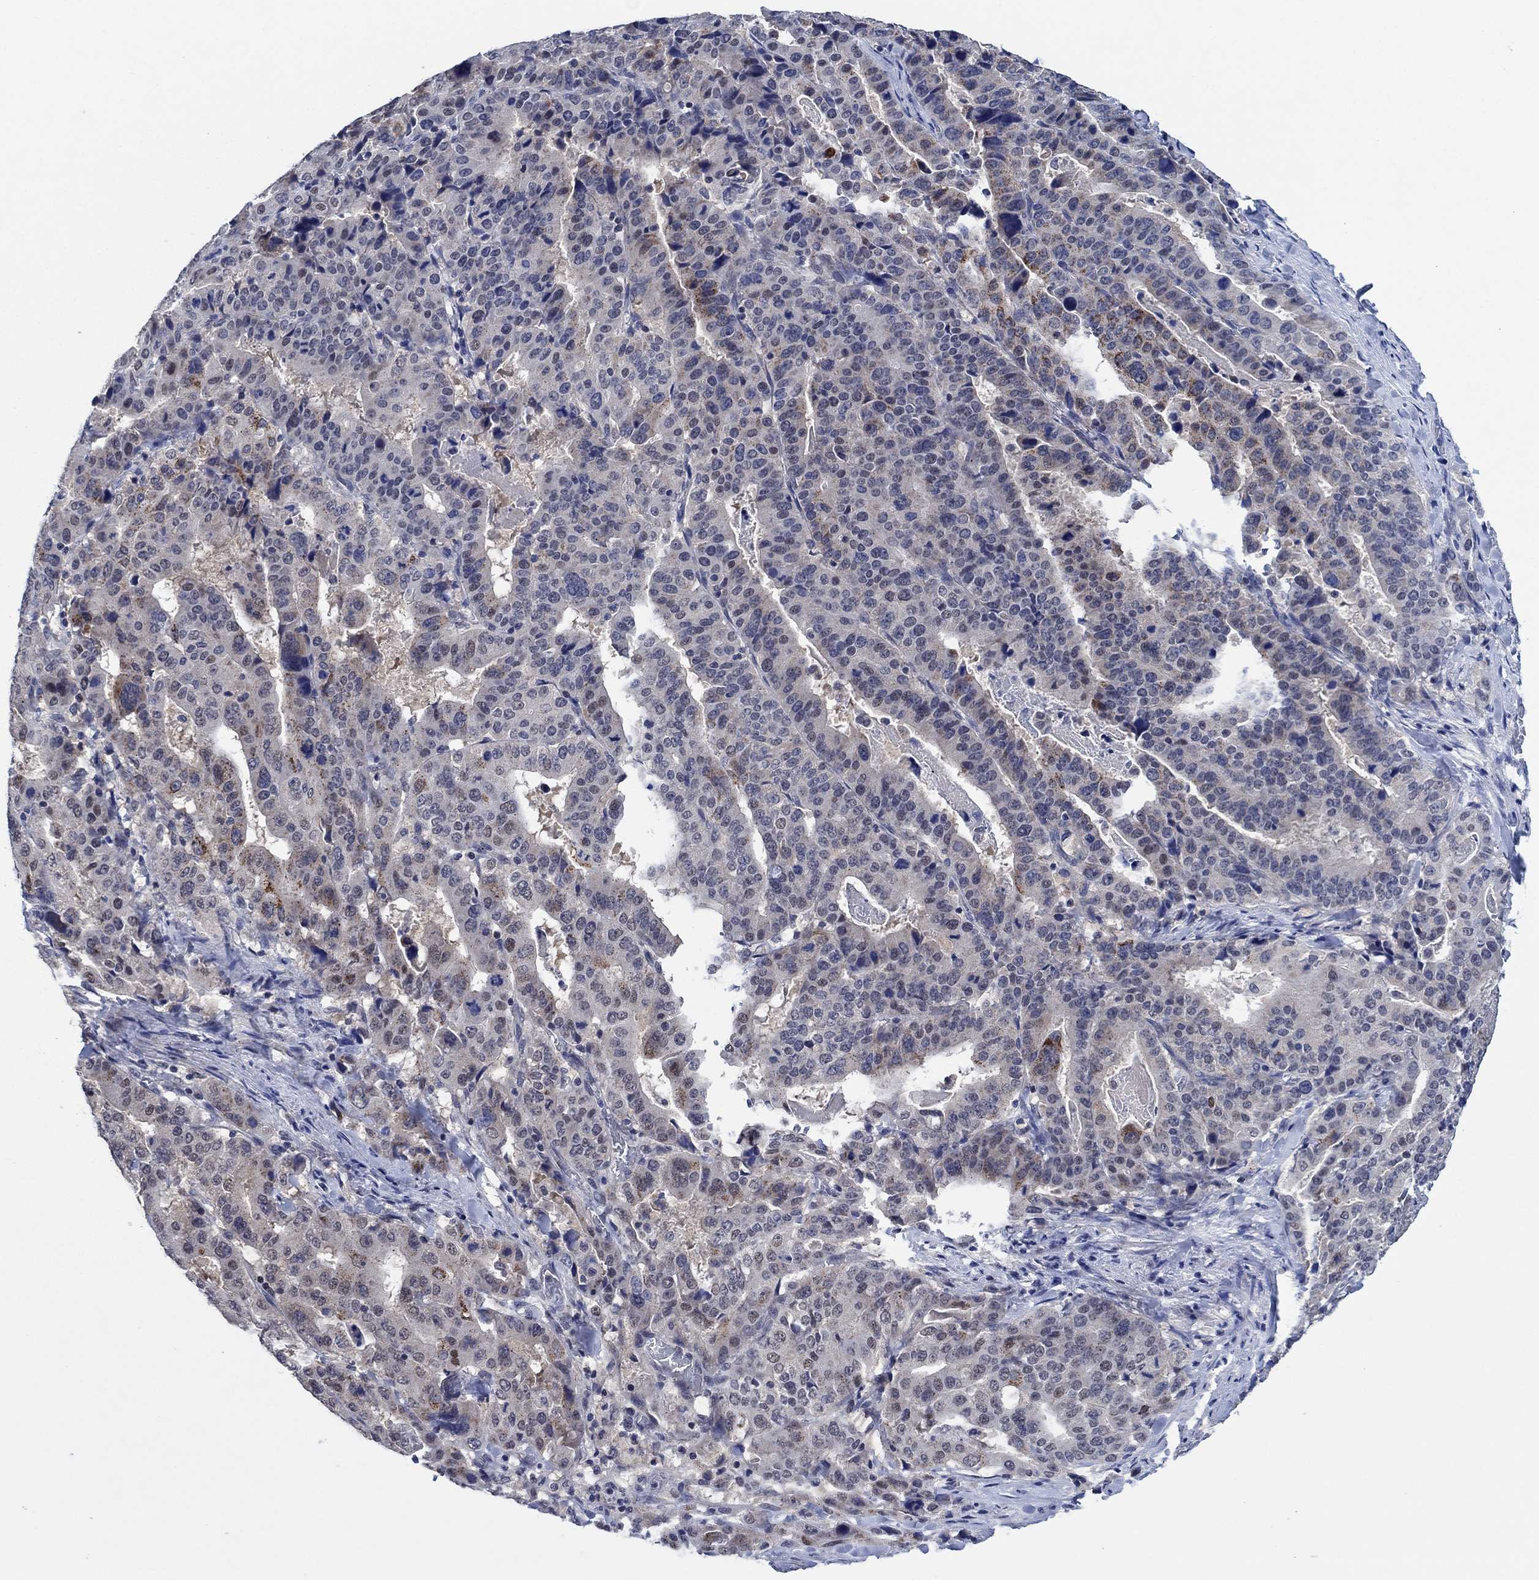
{"staining": {"intensity": "strong", "quantity": "<25%", "location": "cytoplasmic/membranous"}, "tissue": "stomach cancer", "cell_type": "Tumor cells", "image_type": "cancer", "snomed": [{"axis": "morphology", "description": "Adenocarcinoma, NOS"}, {"axis": "topography", "description": "Stomach"}], "caption": "Protein positivity by immunohistochemistry (IHC) displays strong cytoplasmic/membranous staining in approximately <25% of tumor cells in stomach cancer (adenocarcinoma). The protein of interest is stained brown, and the nuclei are stained in blue (DAB (3,3'-diaminobenzidine) IHC with brightfield microscopy, high magnification).", "gene": "PRRT3", "patient": {"sex": "male", "age": 48}}